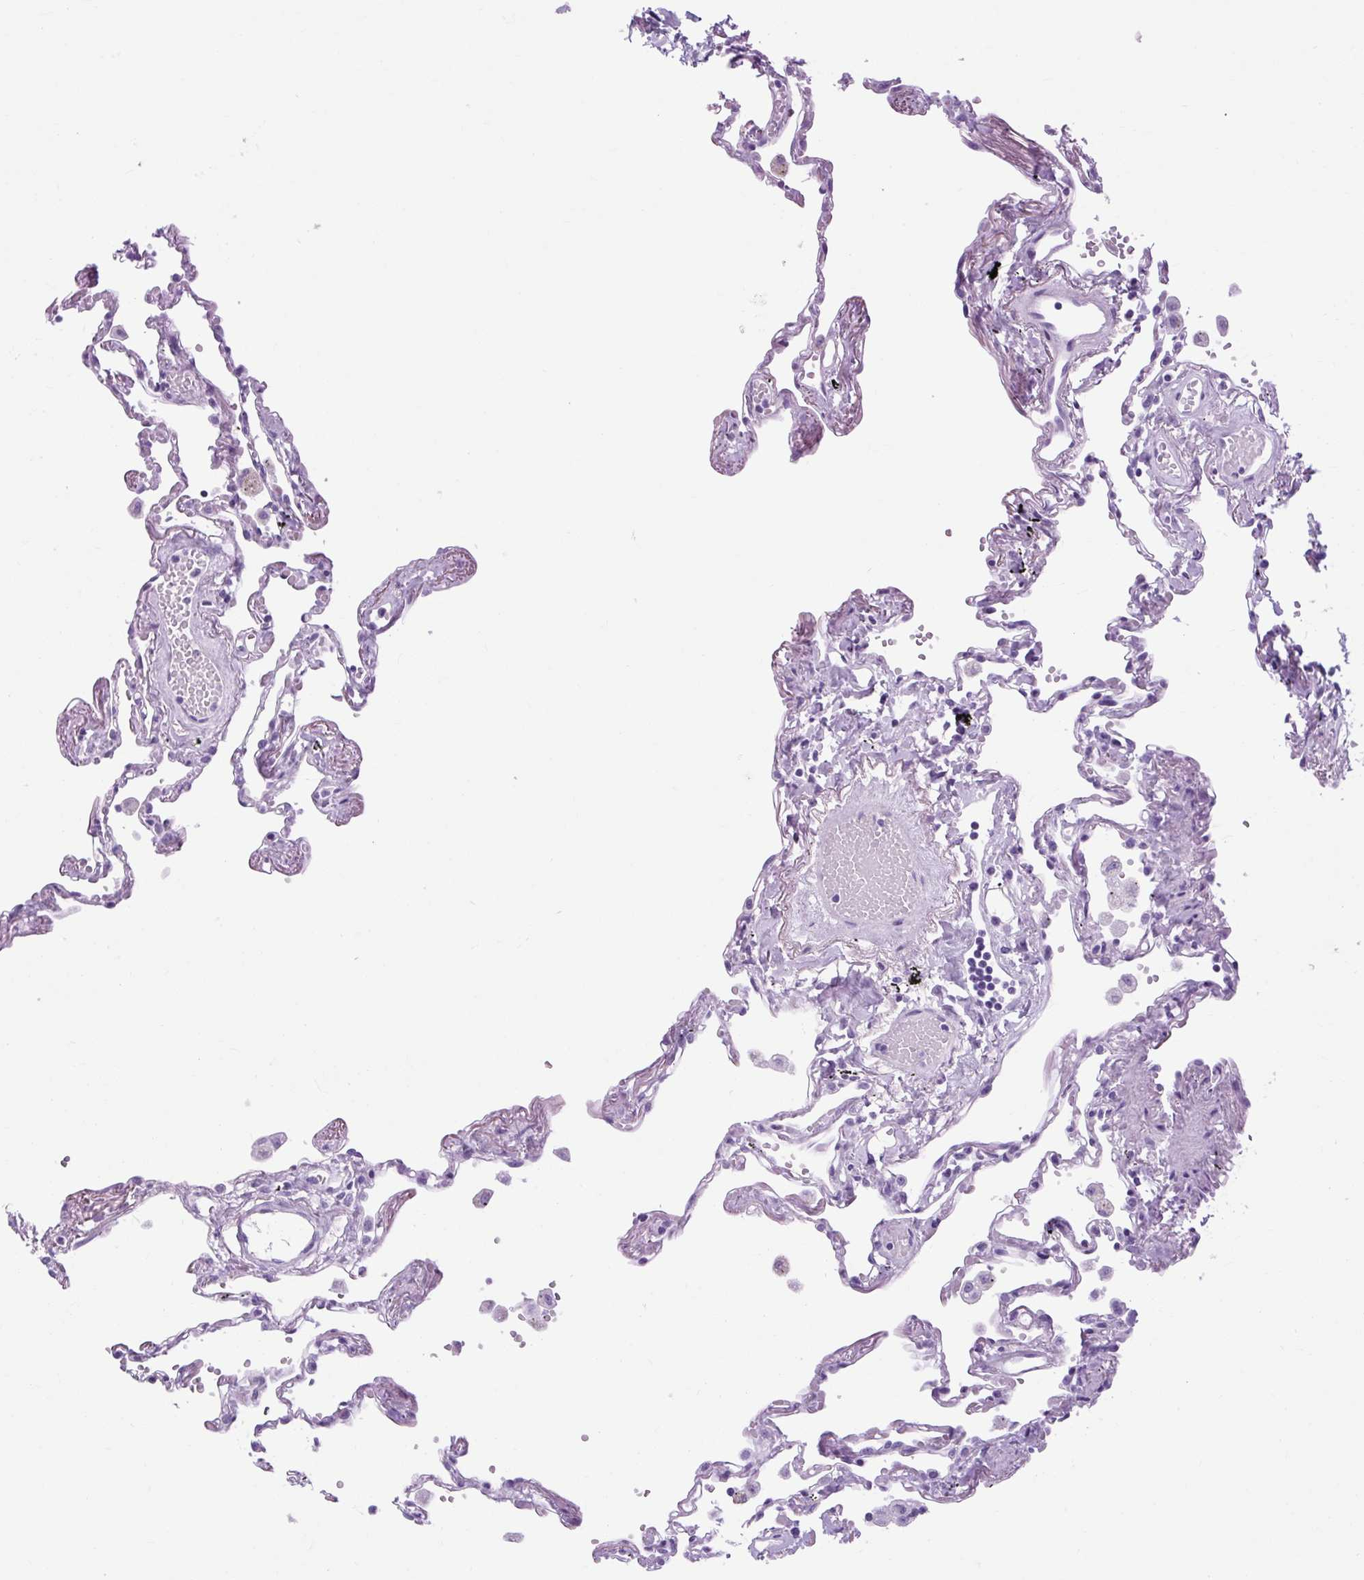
{"staining": {"intensity": "negative", "quantity": "none", "location": "none"}, "tissue": "lung", "cell_type": "Alveolar cells", "image_type": "normal", "snomed": [{"axis": "morphology", "description": "Normal tissue, NOS"}, {"axis": "topography", "description": "Lung"}], "caption": "IHC image of unremarkable lung: lung stained with DAB (3,3'-diaminobenzidine) shows no significant protein positivity in alveolar cells. Brightfield microscopy of IHC stained with DAB (3,3'-diaminobenzidine) (brown) and hematoxylin (blue), captured at high magnification.", "gene": "OOEP", "patient": {"sex": "female", "age": 67}}